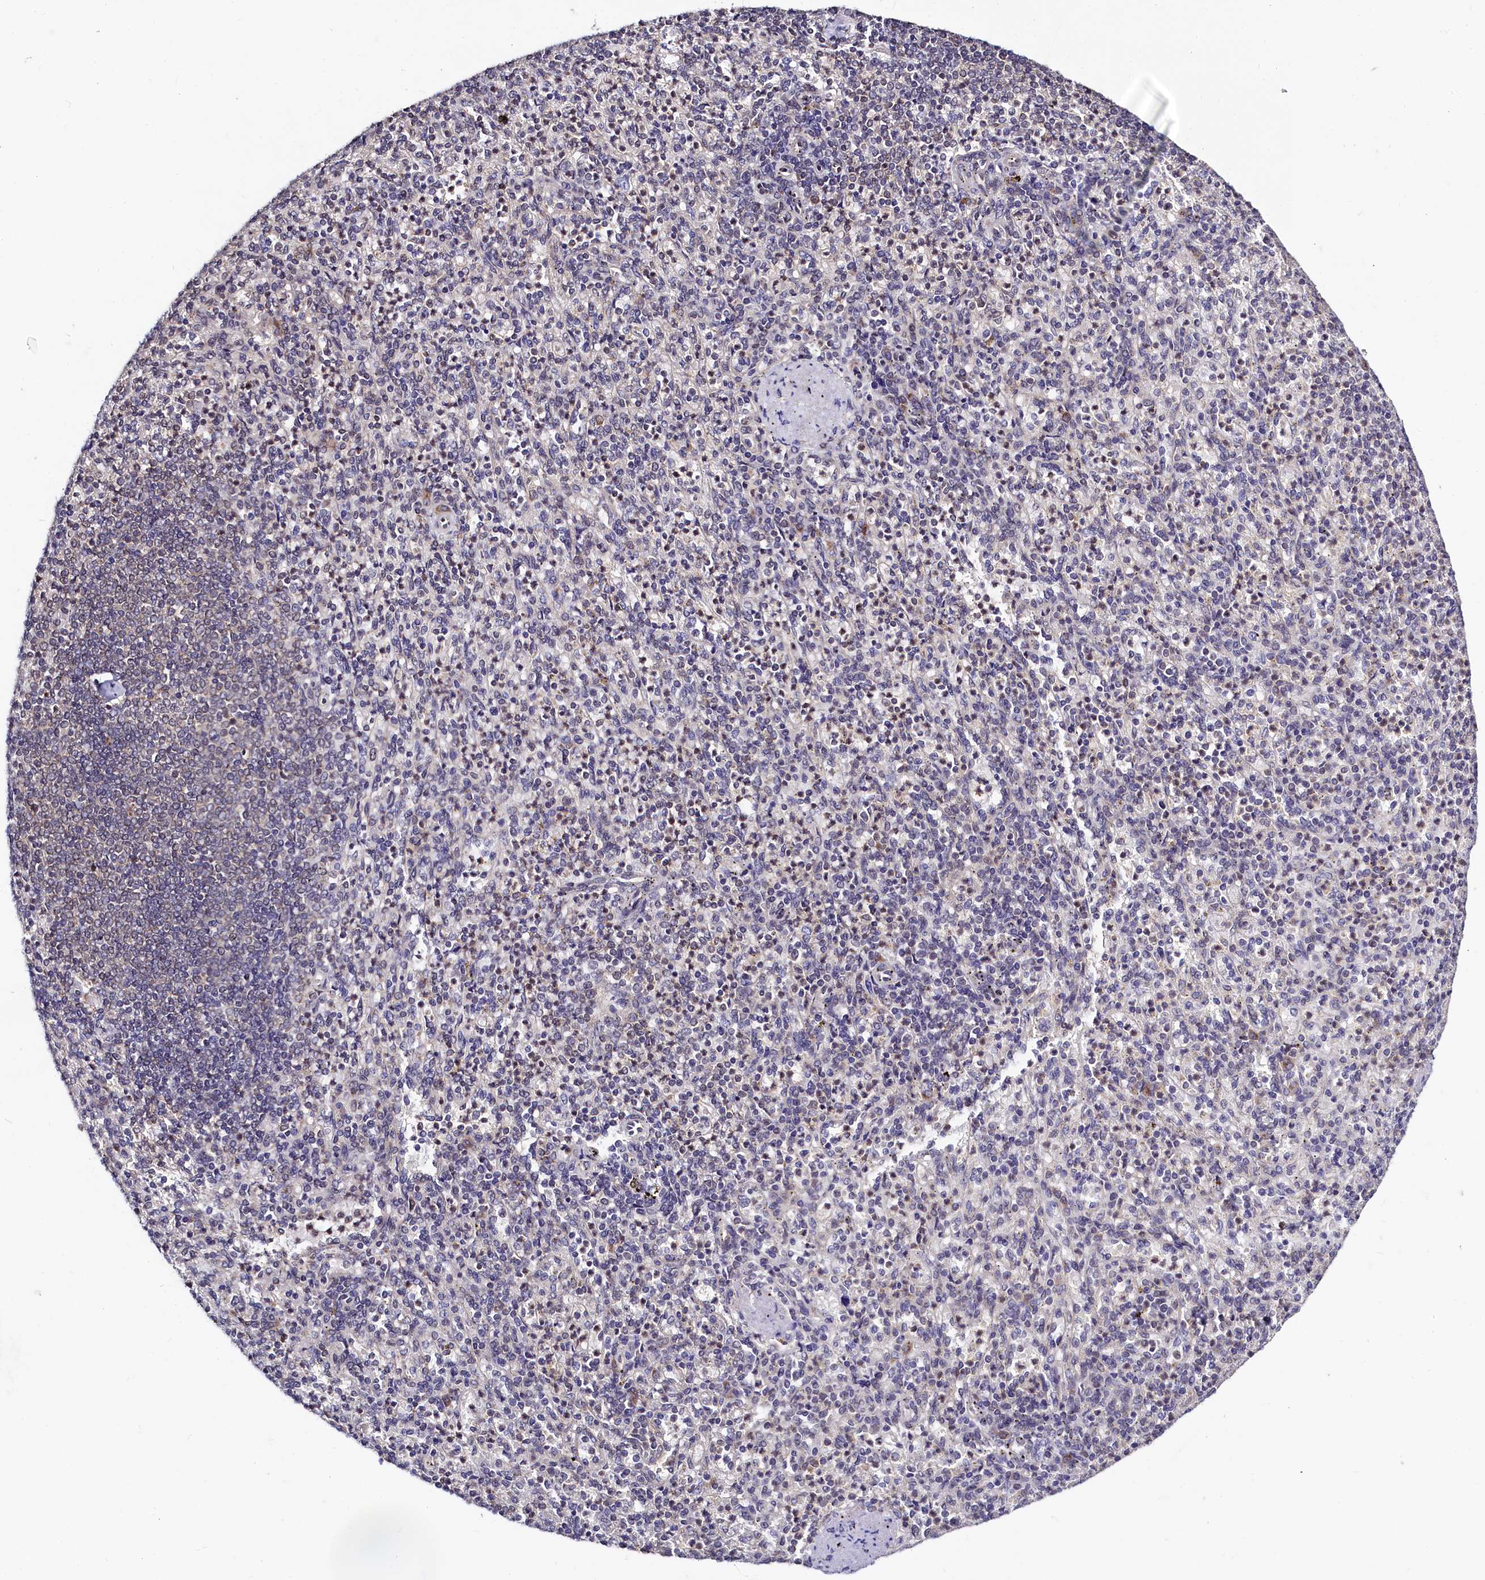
{"staining": {"intensity": "negative", "quantity": "none", "location": "none"}, "tissue": "spleen", "cell_type": "Cells in red pulp", "image_type": "normal", "snomed": [{"axis": "morphology", "description": "Normal tissue, NOS"}, {"axis": "topography", "description": "Spleen"}], "caption": "This is a photomicrograph of IHC staining of unremarkable spleen, which shows no positivity in cells in red pulp.", "gene": "SEC24C", "patient": {"sex": "female", "age": 74}}